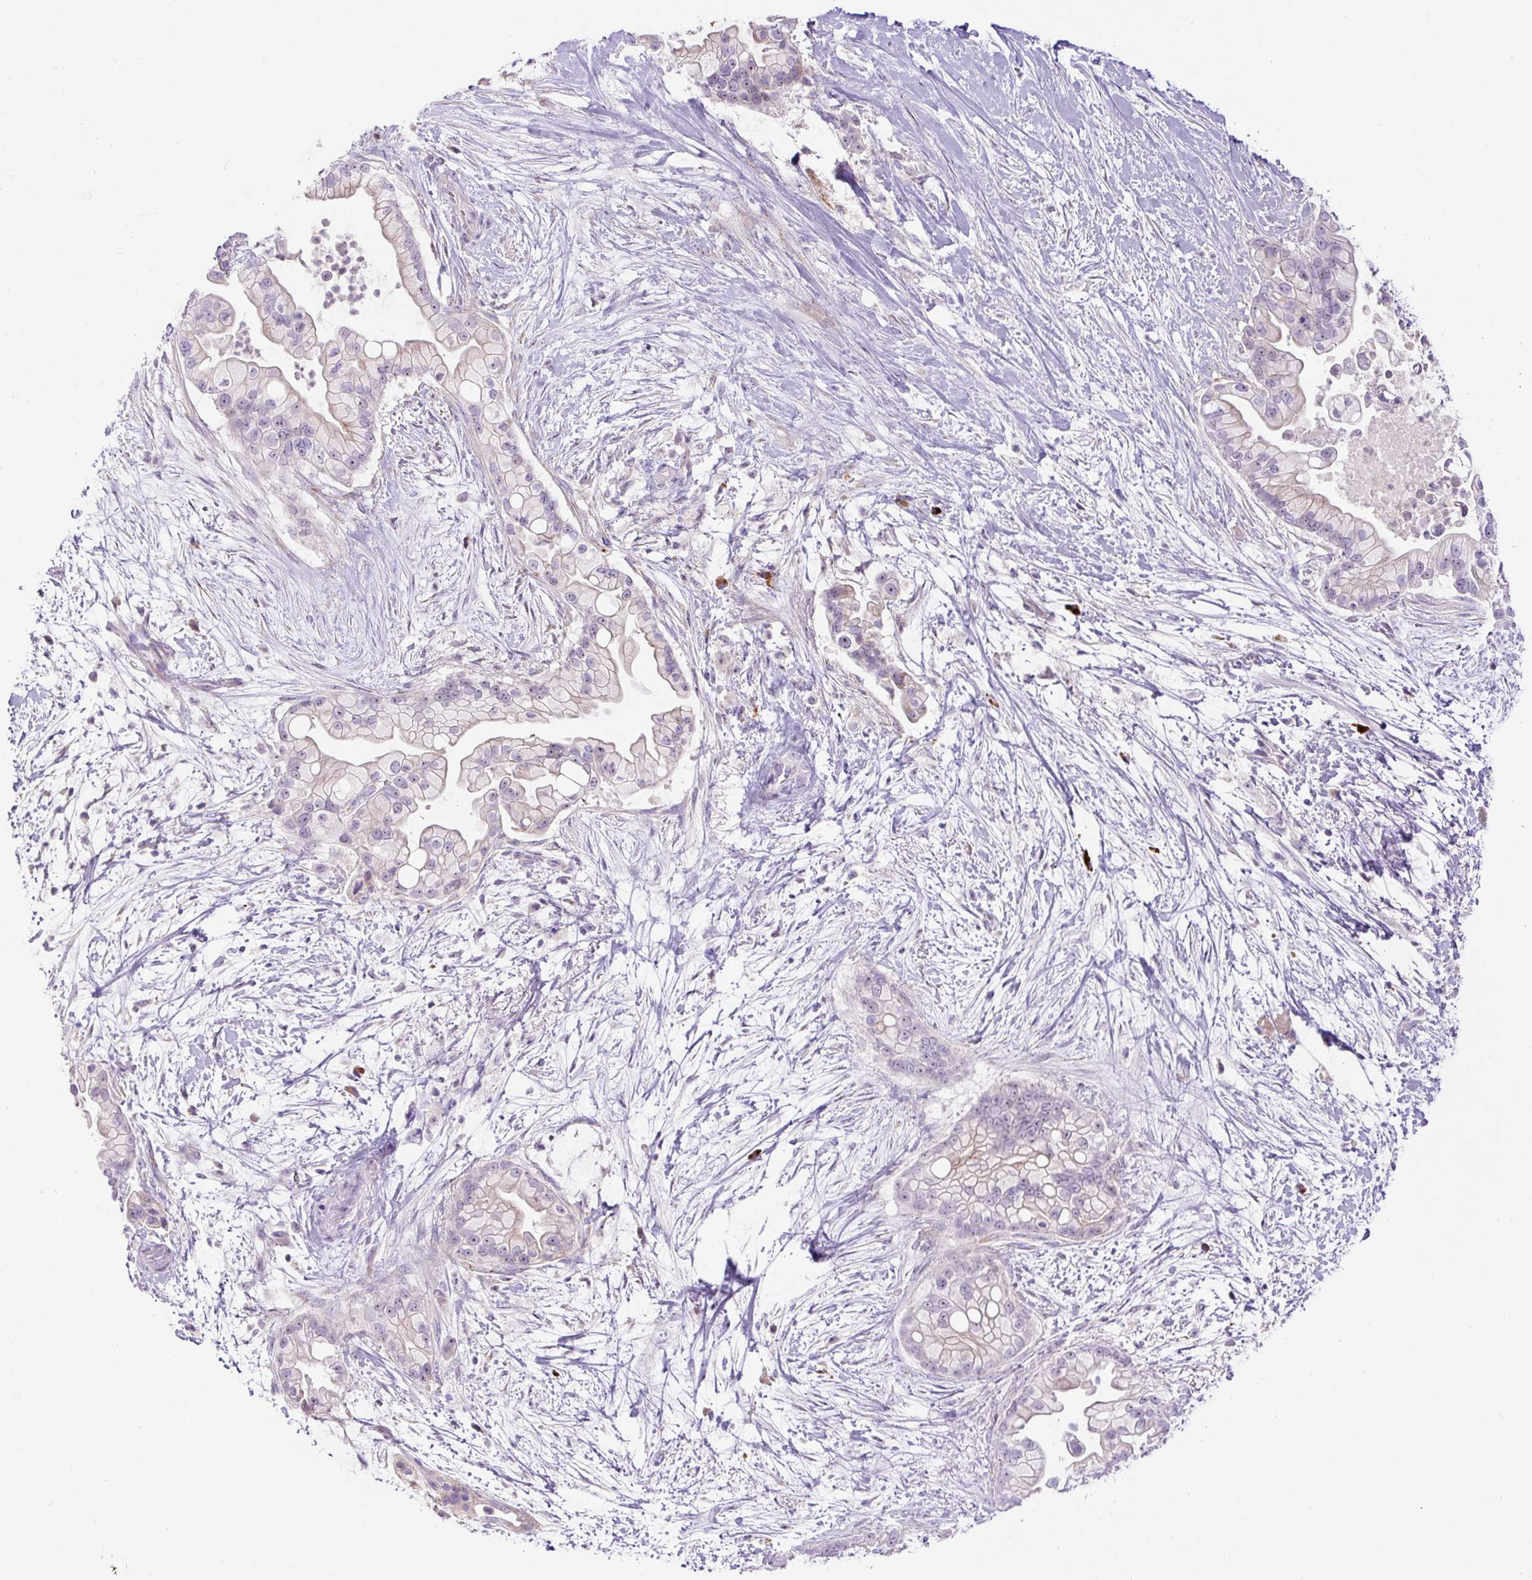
{"staining": {"intensity": "weak", "quantity": "<25%", "location": "cytoplasmic/membranous"}, "tissue": "pancreatic cancer", "cell_type": "Tumor cells", "image_type": "cancer", "snomed": [{"axis": "morphology", "description": "Adenocarcinoma, NOS"}, {"axis": "topography", "description": "Pancreas"}], "caption": "Pancreatic cancer stained for a protein using IHC demonstrates no positivity tumor cells.", "gene": "ZNF596", "patient": {"sex": "female", "age": 69}}